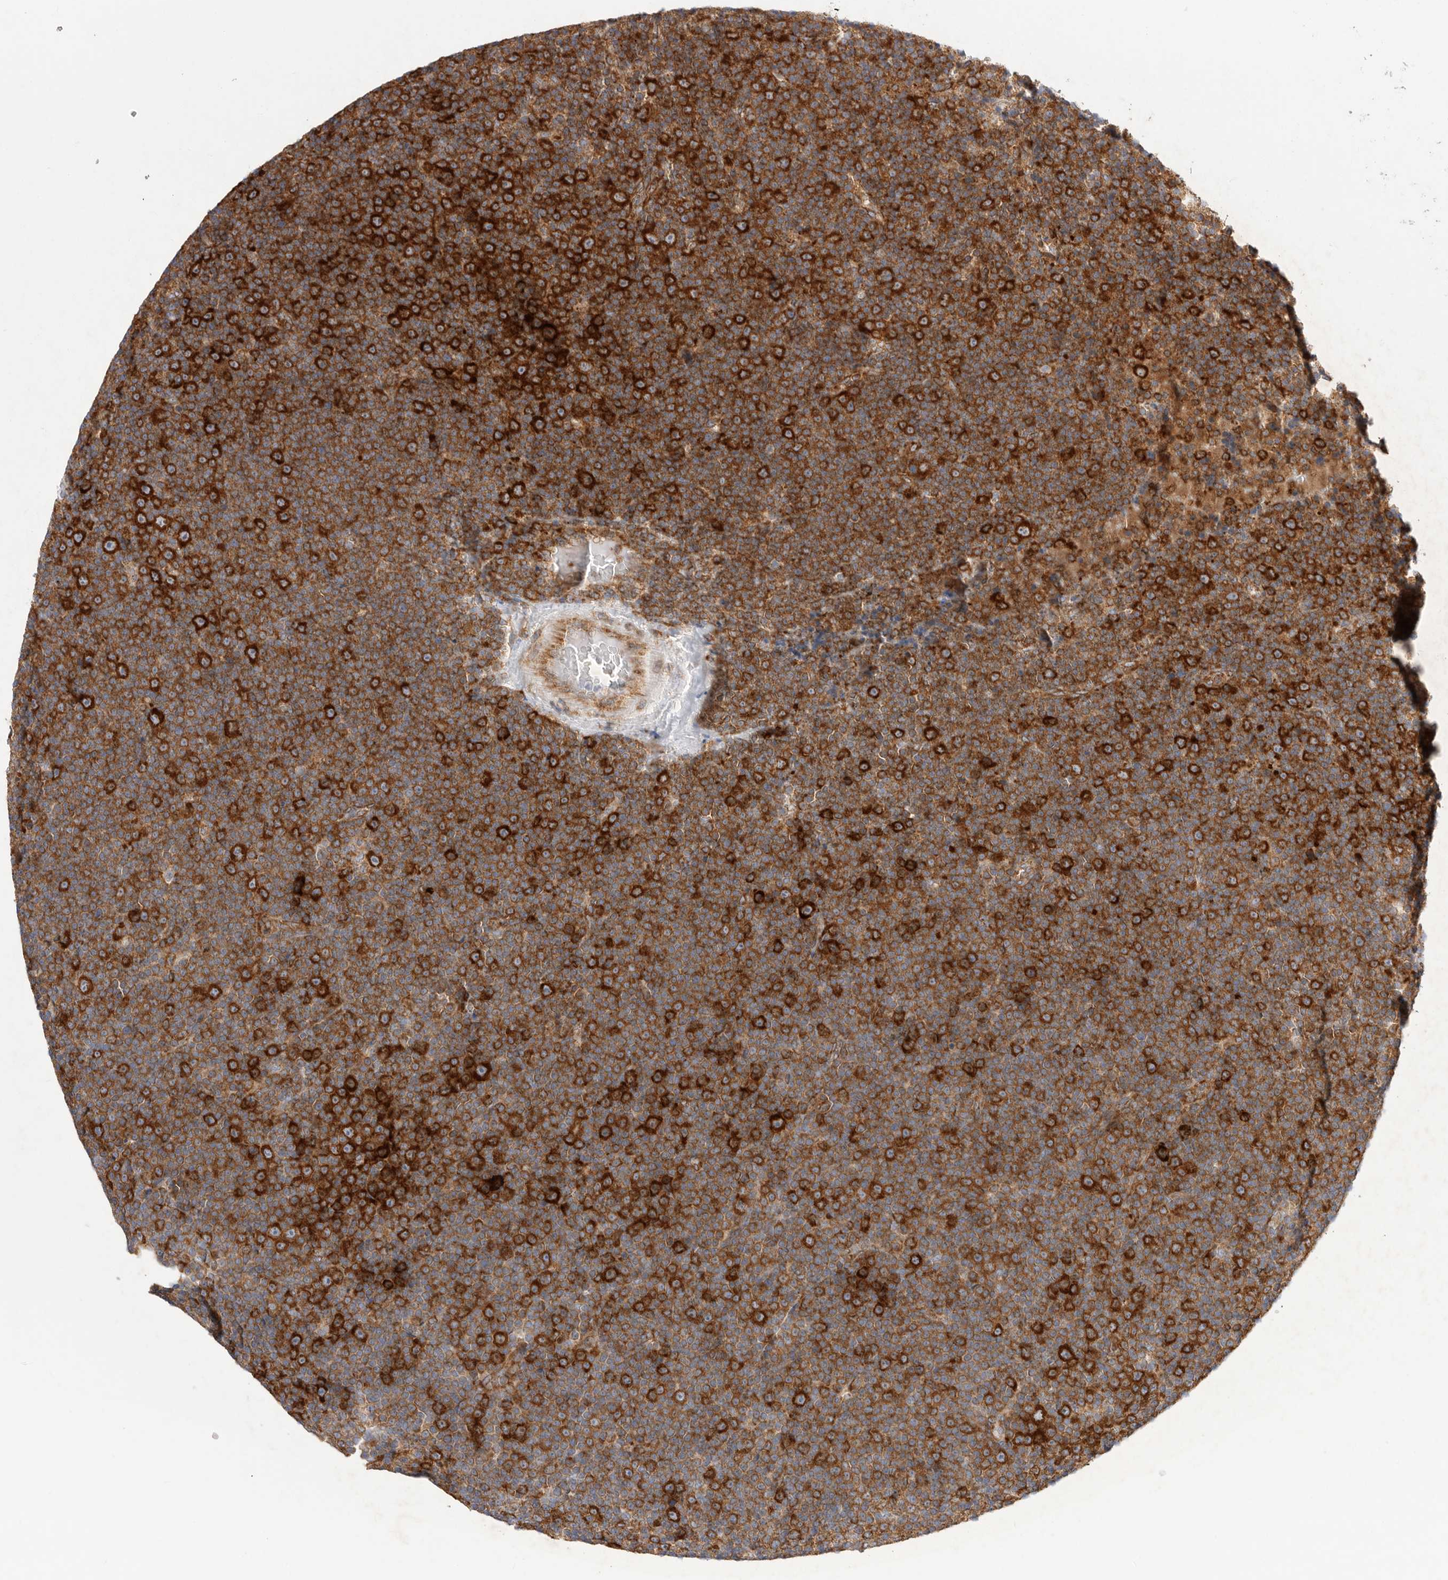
{"staining": {"intensity": "strong", "quantity": ">75%", "location": "cytoplasmic/membranous"}, "tissue": "lymphoma", "cell_type": "Tumor cells", "image_type": "cancer", "snomed": [{"axis": "morphology", "description": "Malignant lymphoma, non-Hodgkin's type, Low grade"}, {"axis": "topography", "description": "Lymph node"}], "caption": "An immunohistochemistry (IHC) histopathology image of neoplastic tissue is shown. Protein staining in brown shows strong cytoplasmic/membranous positivity in low-grade malignant lymphoma, non-Hodgkin's type within tumor cells. The protein is shown in brown color, while the nuclei are stained blue.", "gene": "SERBP1", "patient": {"sex": "female", "age": 67}}